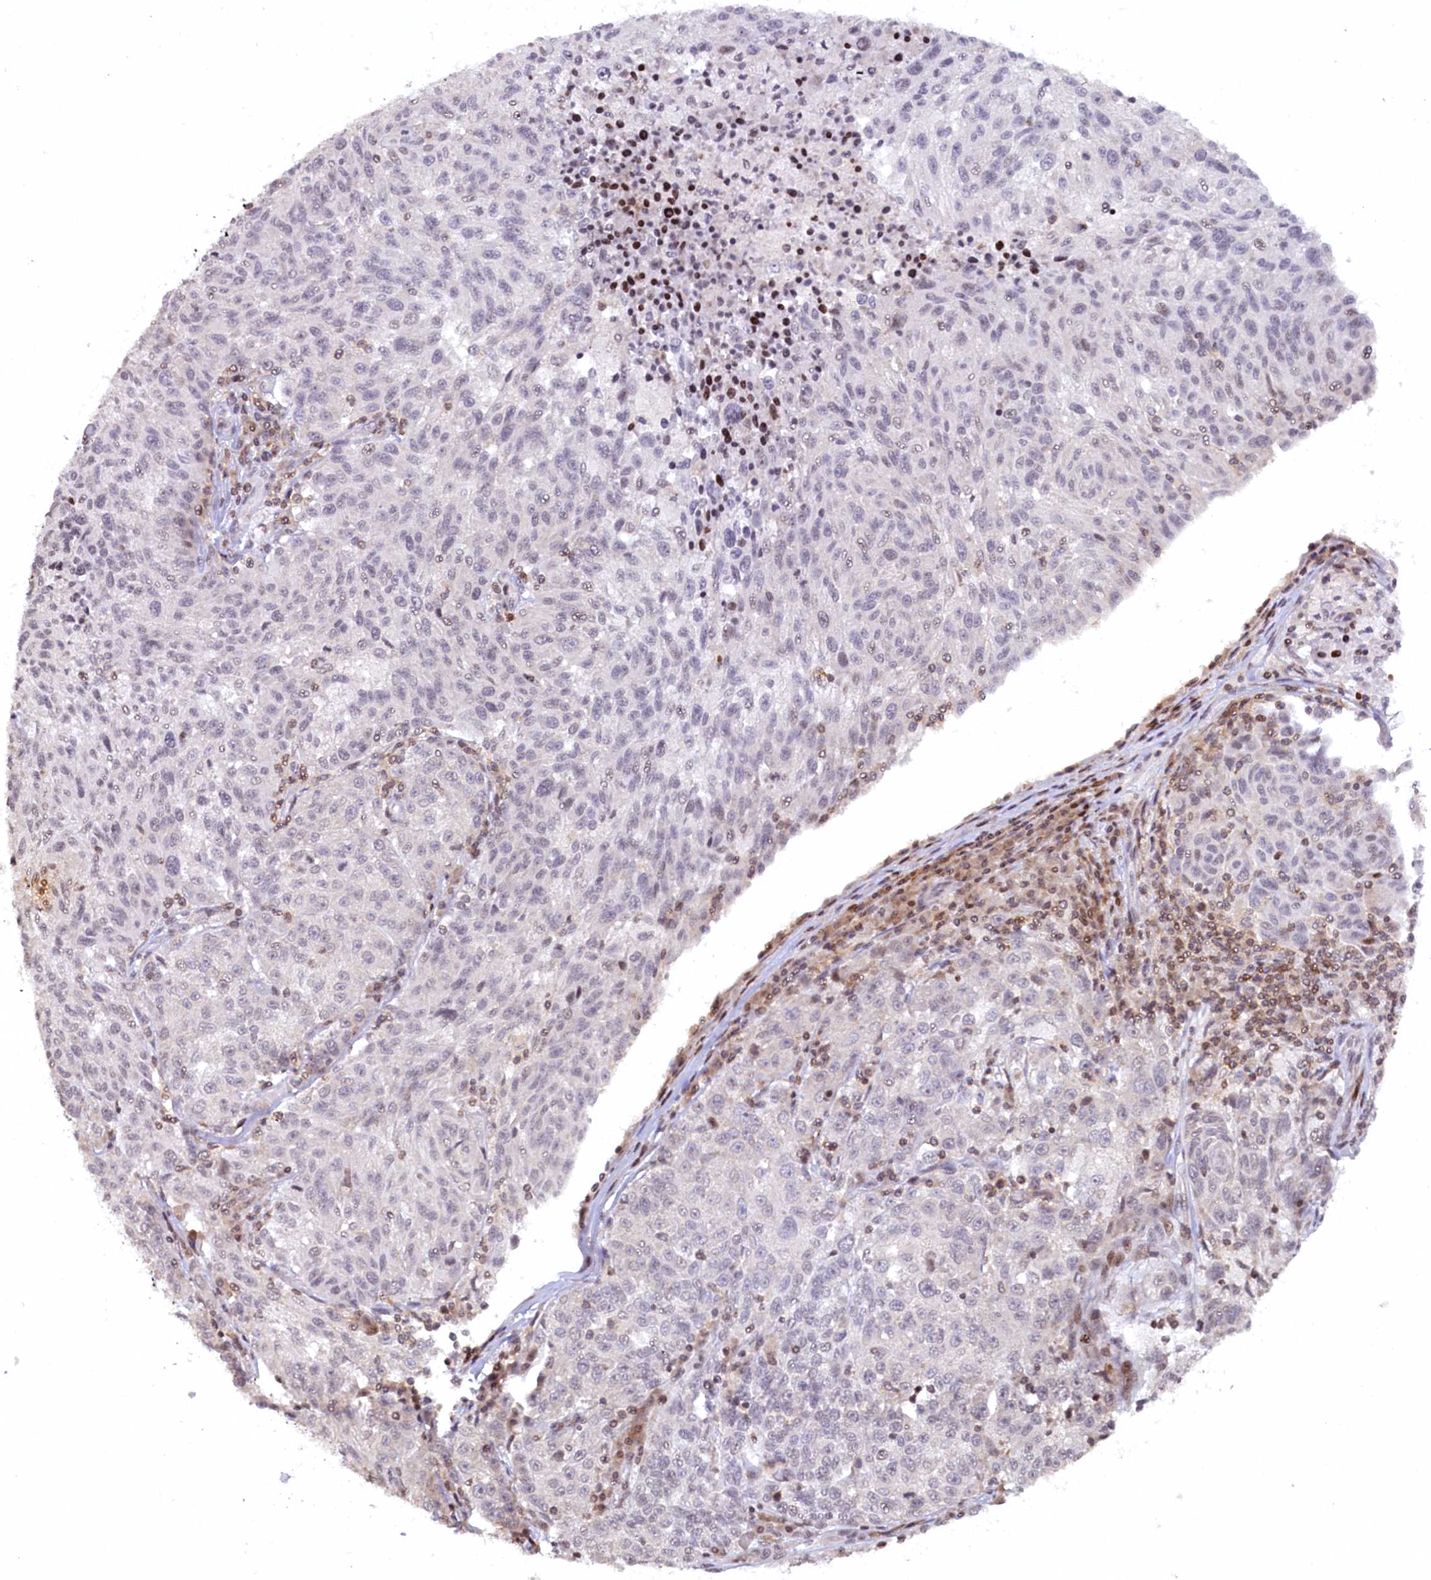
{"staining": {"intensity": "negative", "quantity": "none", "location": "none"}, "tissue": "melanoma", "cell_type": "Tumor cells", "image_type": "cancer", "snomed": [{"axis": "morphology", "description": "Malignant melanoma, NOS"}, {"axis": "topography", "description": "Skin"}], "caption": "This is a photomicrograph of immunohistochemistry staining of melanoma, which shows no staining in tumor cells.", "gene": "FYB1", "patient": {"sex": "male", "age": 53}}